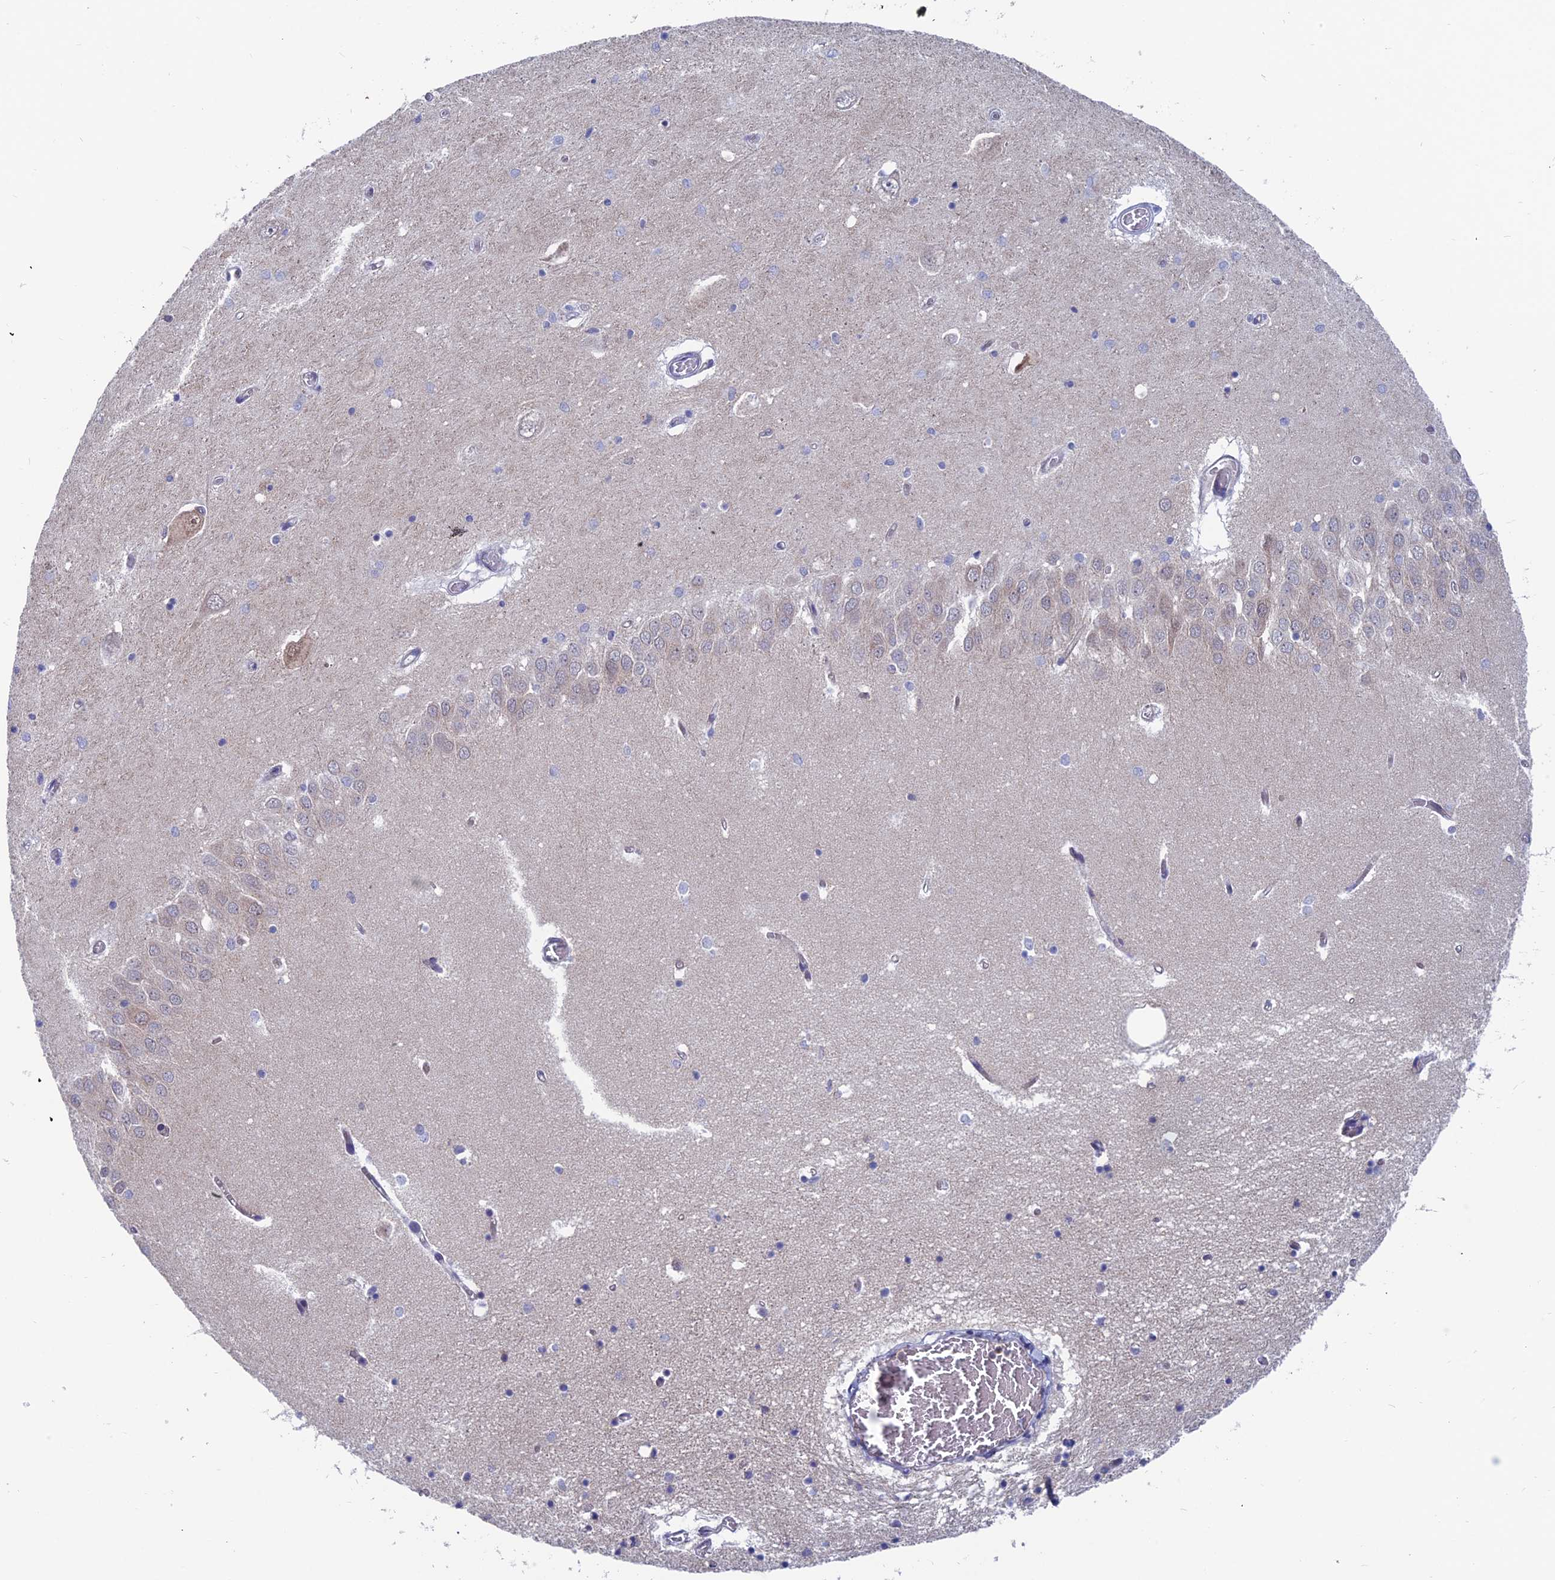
{"staining": {"intensity": "negative", "quantity": "none", "location": "none"}, "tissue": "hippocampus", "cell_type": "Glial cells", "image_type": "normal", "snomed": [{"axis": "morphology", "description": "Normal tissue, NOS"}, {"axis": "topography", "description": "Hippocampus"}], "caption": "This is a image of immunohistochemistry staining of normal hippocampus, which shows no expression in glial cells. The staining is performed using DAB brown chromogen with nuclei counter-stained in using hematoxylin.", "gene": "IGBP1", "patient": {"sex": "male", "age": 70}}